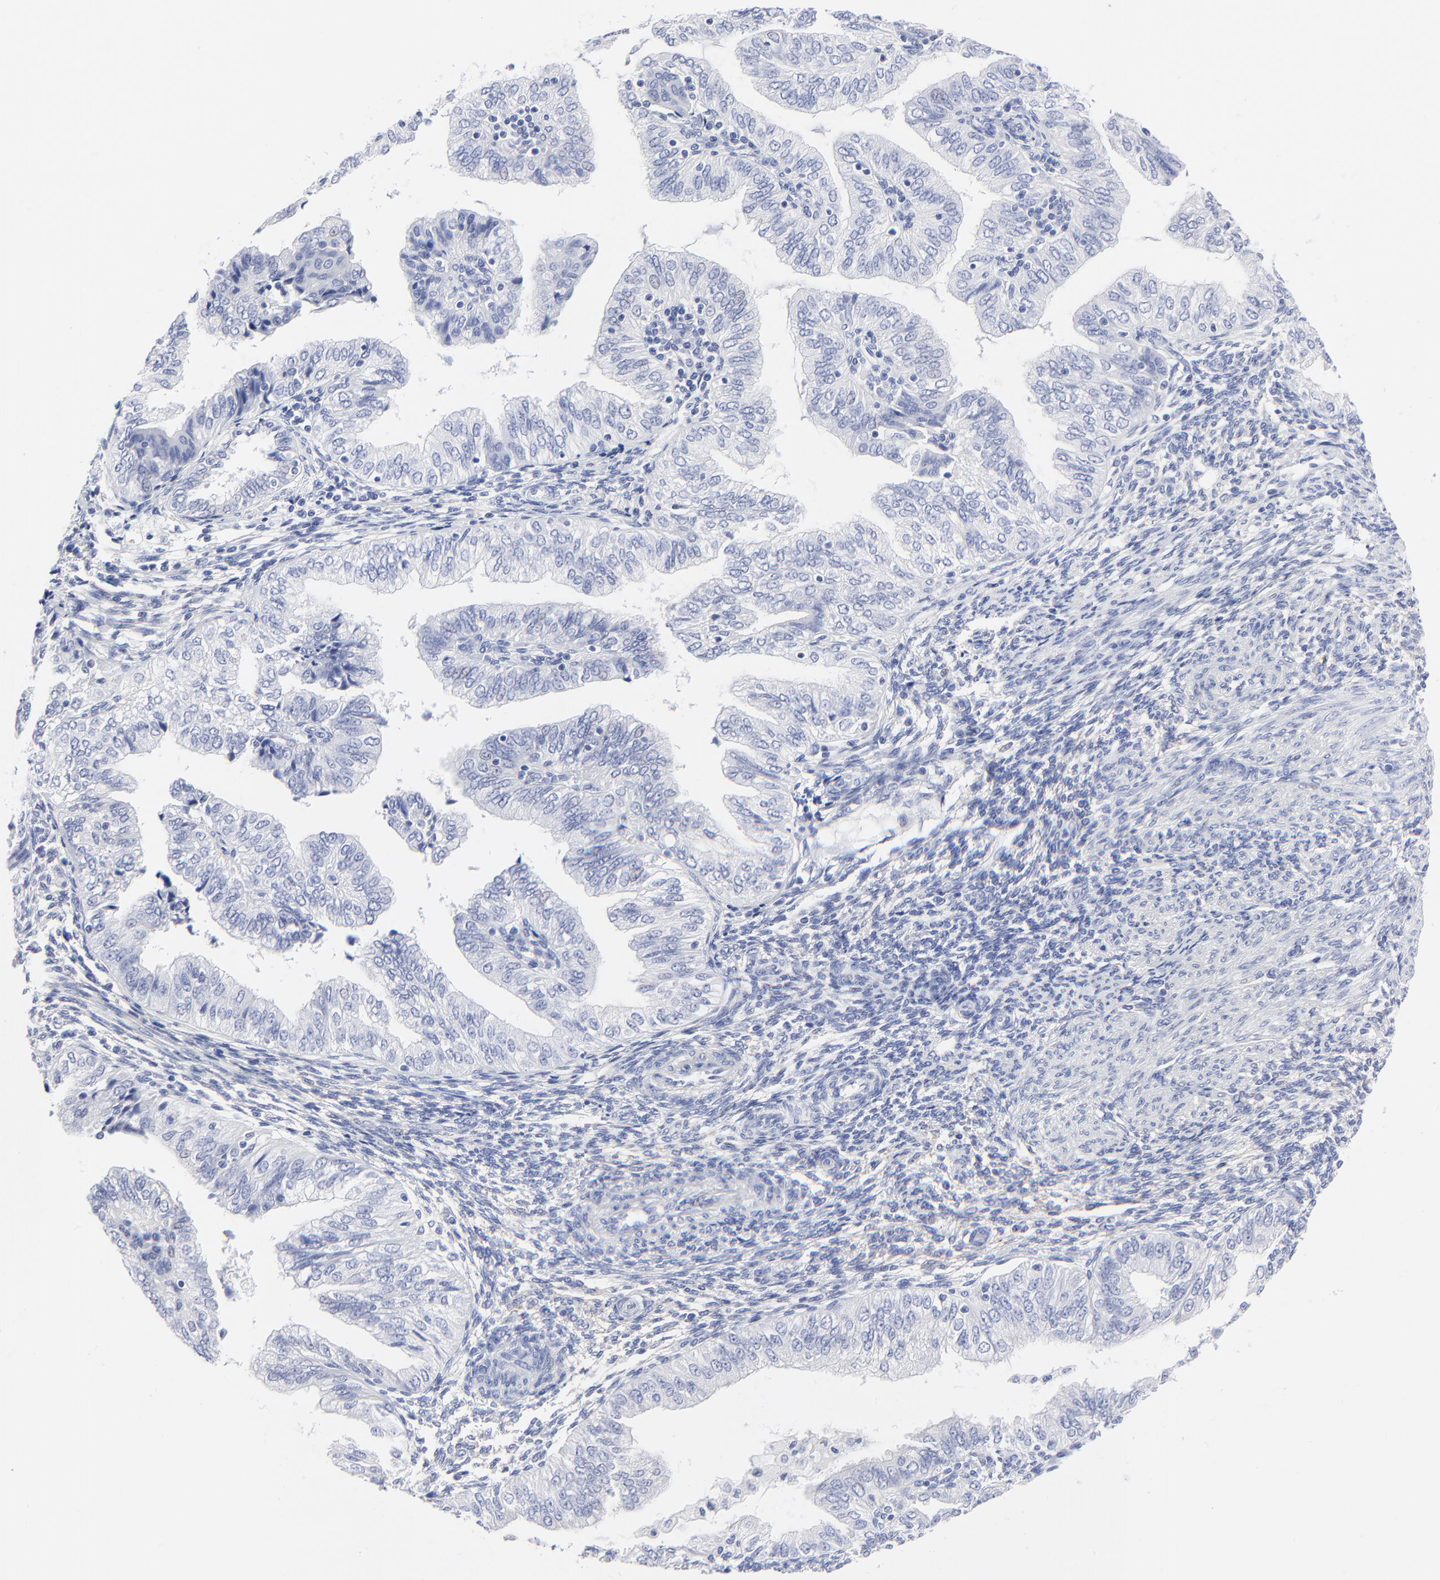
{"staining": {"intensity": "negative", "quantity": "none", "location": "none"}, "tissue": "endometrial cancer", "cell_type": "Tumor cells", "image_type": "cancer", "snomed": [{"axis": "morphology", "description": "Adenocarcinoma, NOS"}, {"axis": "topography", "description": "Endometrium"}], "caption": "Tumor cells show no significant expression in endometrial cancer (adenocarcinoma).", "gene": "PSD3", "patient": {"sex": "female", "age": 51}}